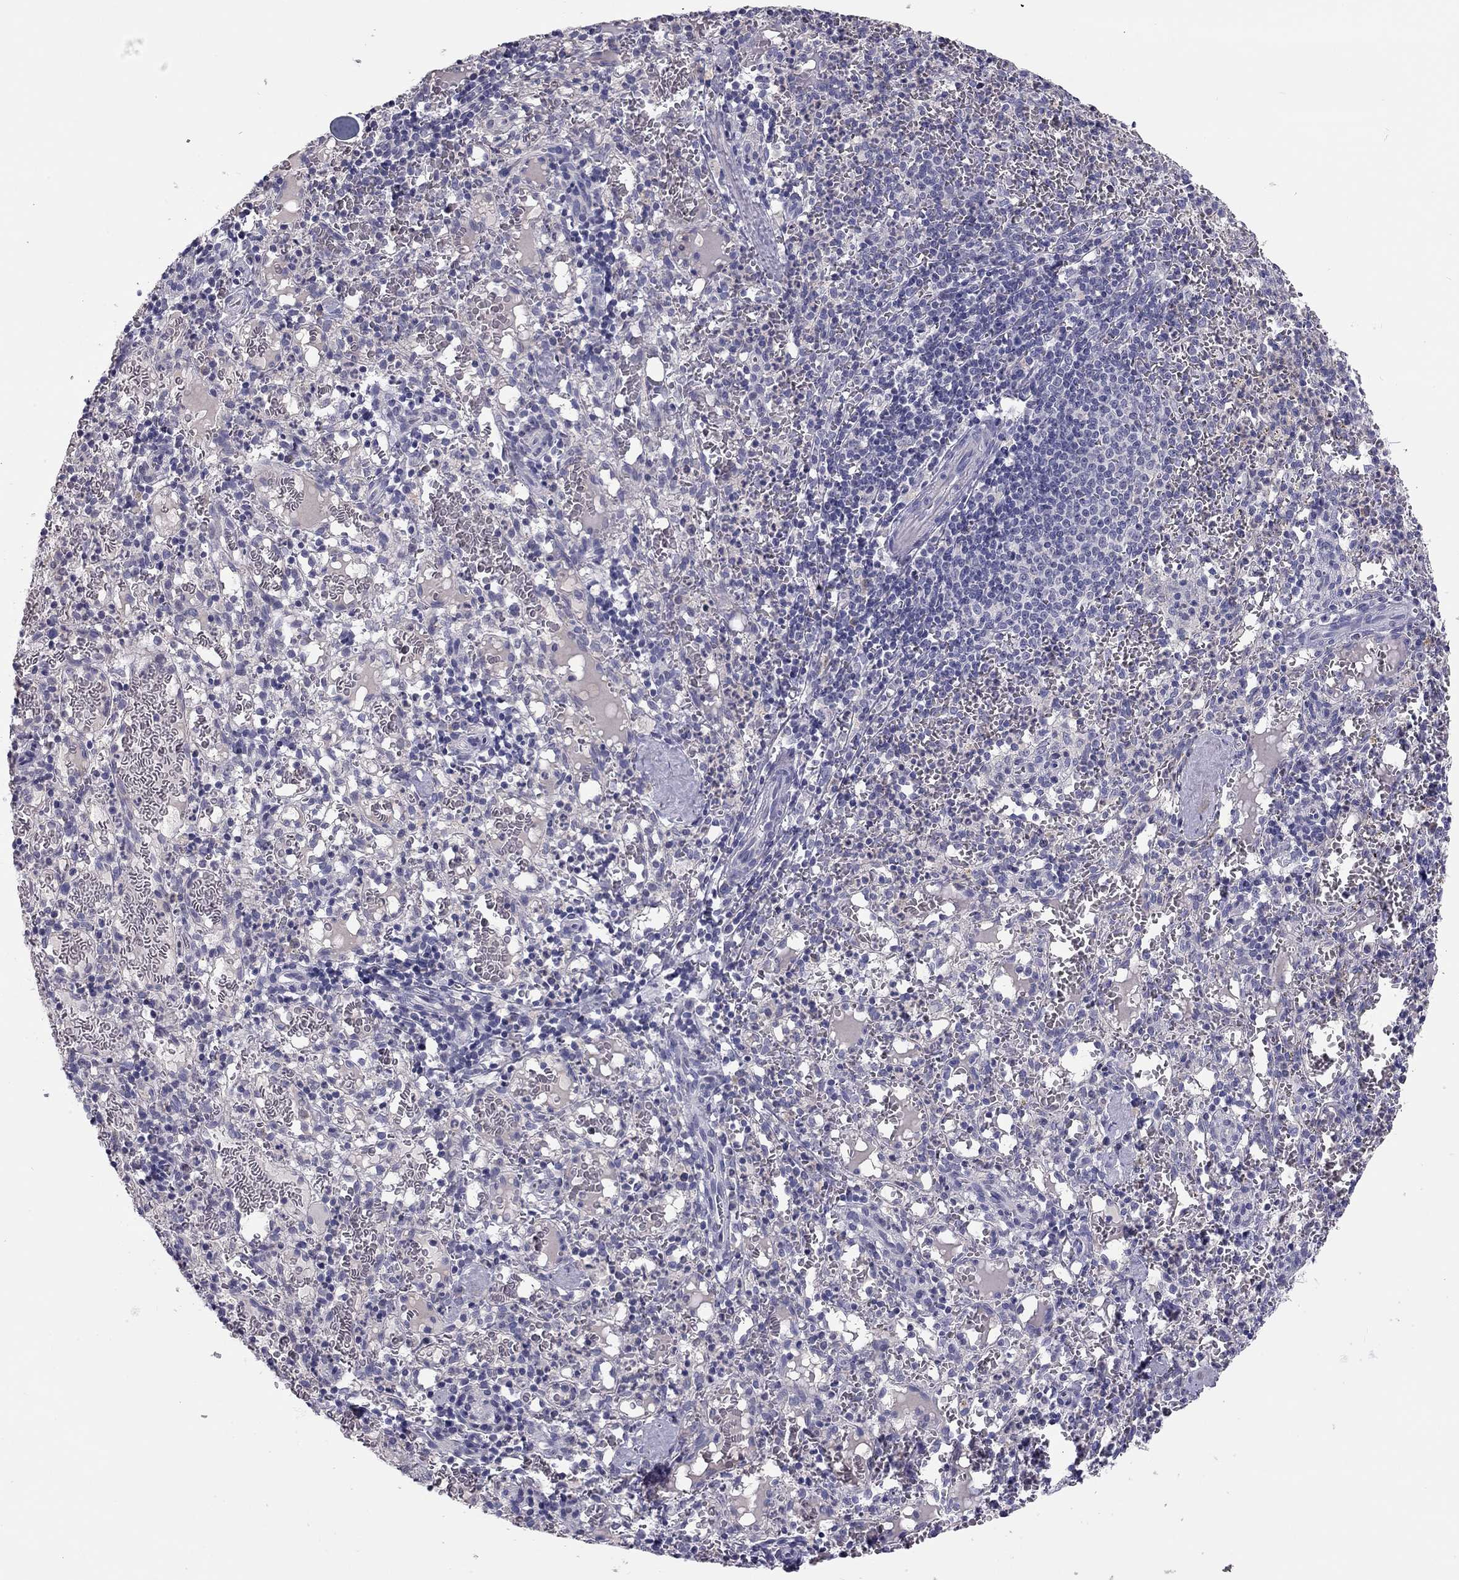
{"staining": {"intensity": "negative", "quantity": "none", "location": "none"}, "tissue": "spleen", "cell_type": "Cells in red pulp", "image_type": "normal", "snomed": [{"axis": "morphology", "description": "Normal tissue, NOS"}, {"axis": "topography", "description": "Spleen"}], "caption": "Immunohistochemistry micrograph of benign spleen: spleen stained with DAB shows no significant protein expression in cells in red pulp.", "gene": "SCARB1", "patient": {"sex": "male", "age": 11}}